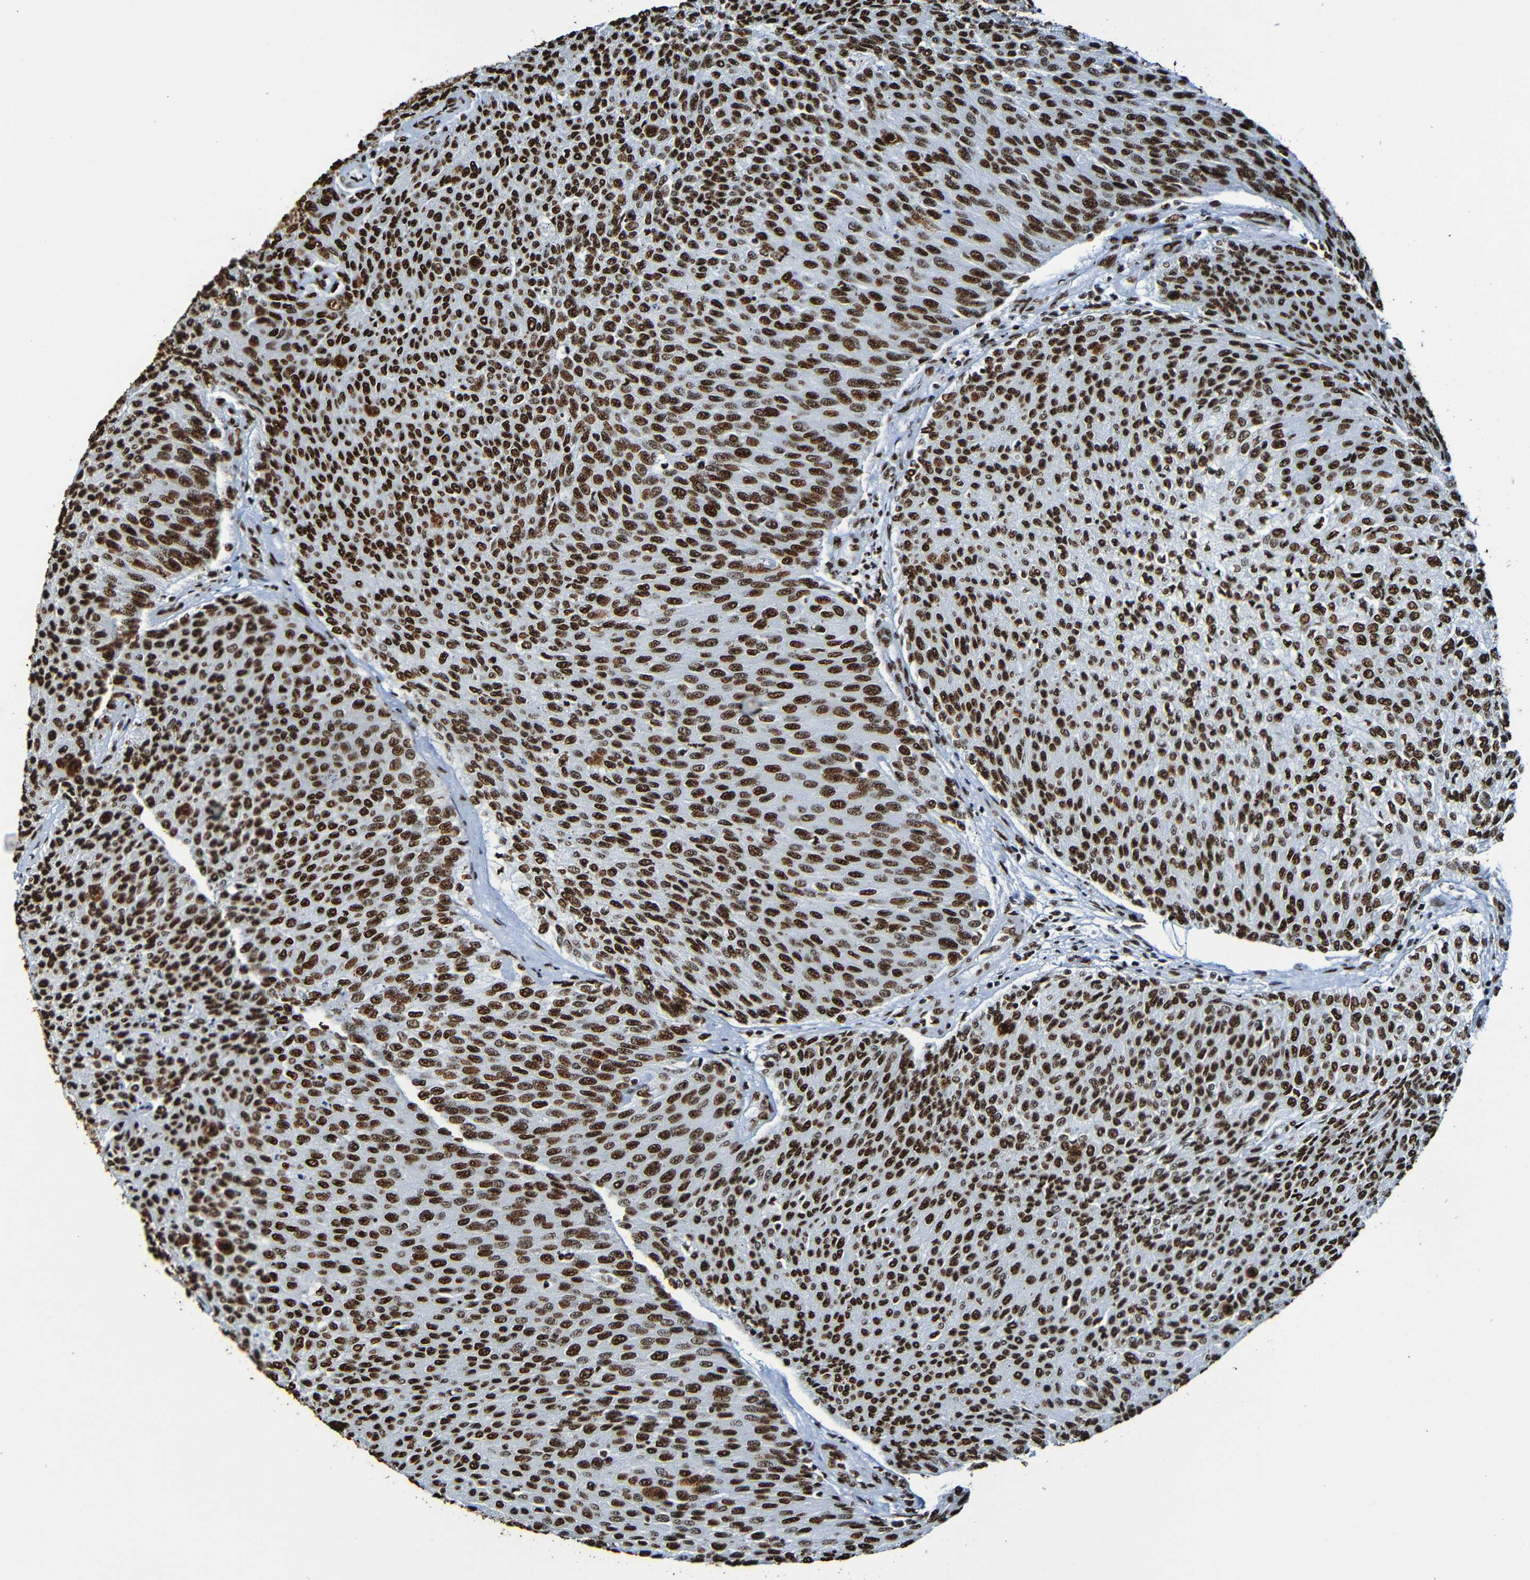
{"staining": {"intensity": "strong", "quantity": ">75%", "location": "nuclear"}, "tissue": "urothelial cancer", "cell_type": "Tumor cells", "image_type": "cancer", "snomed": [{"axis": "morphology", "description": "Urothelial carcinoma, Low grade"}, {"axis": "topography", "description": "Urinary bladder"}], "caption": "Urothelial carcinoma (low-grade) tissue displays strong nuclear positivity in approximately >75% of tumor cells, visualized by immunohistochemistry.", "gene": "SRSF3", "patient": {"sex": "female", "age": 79}}